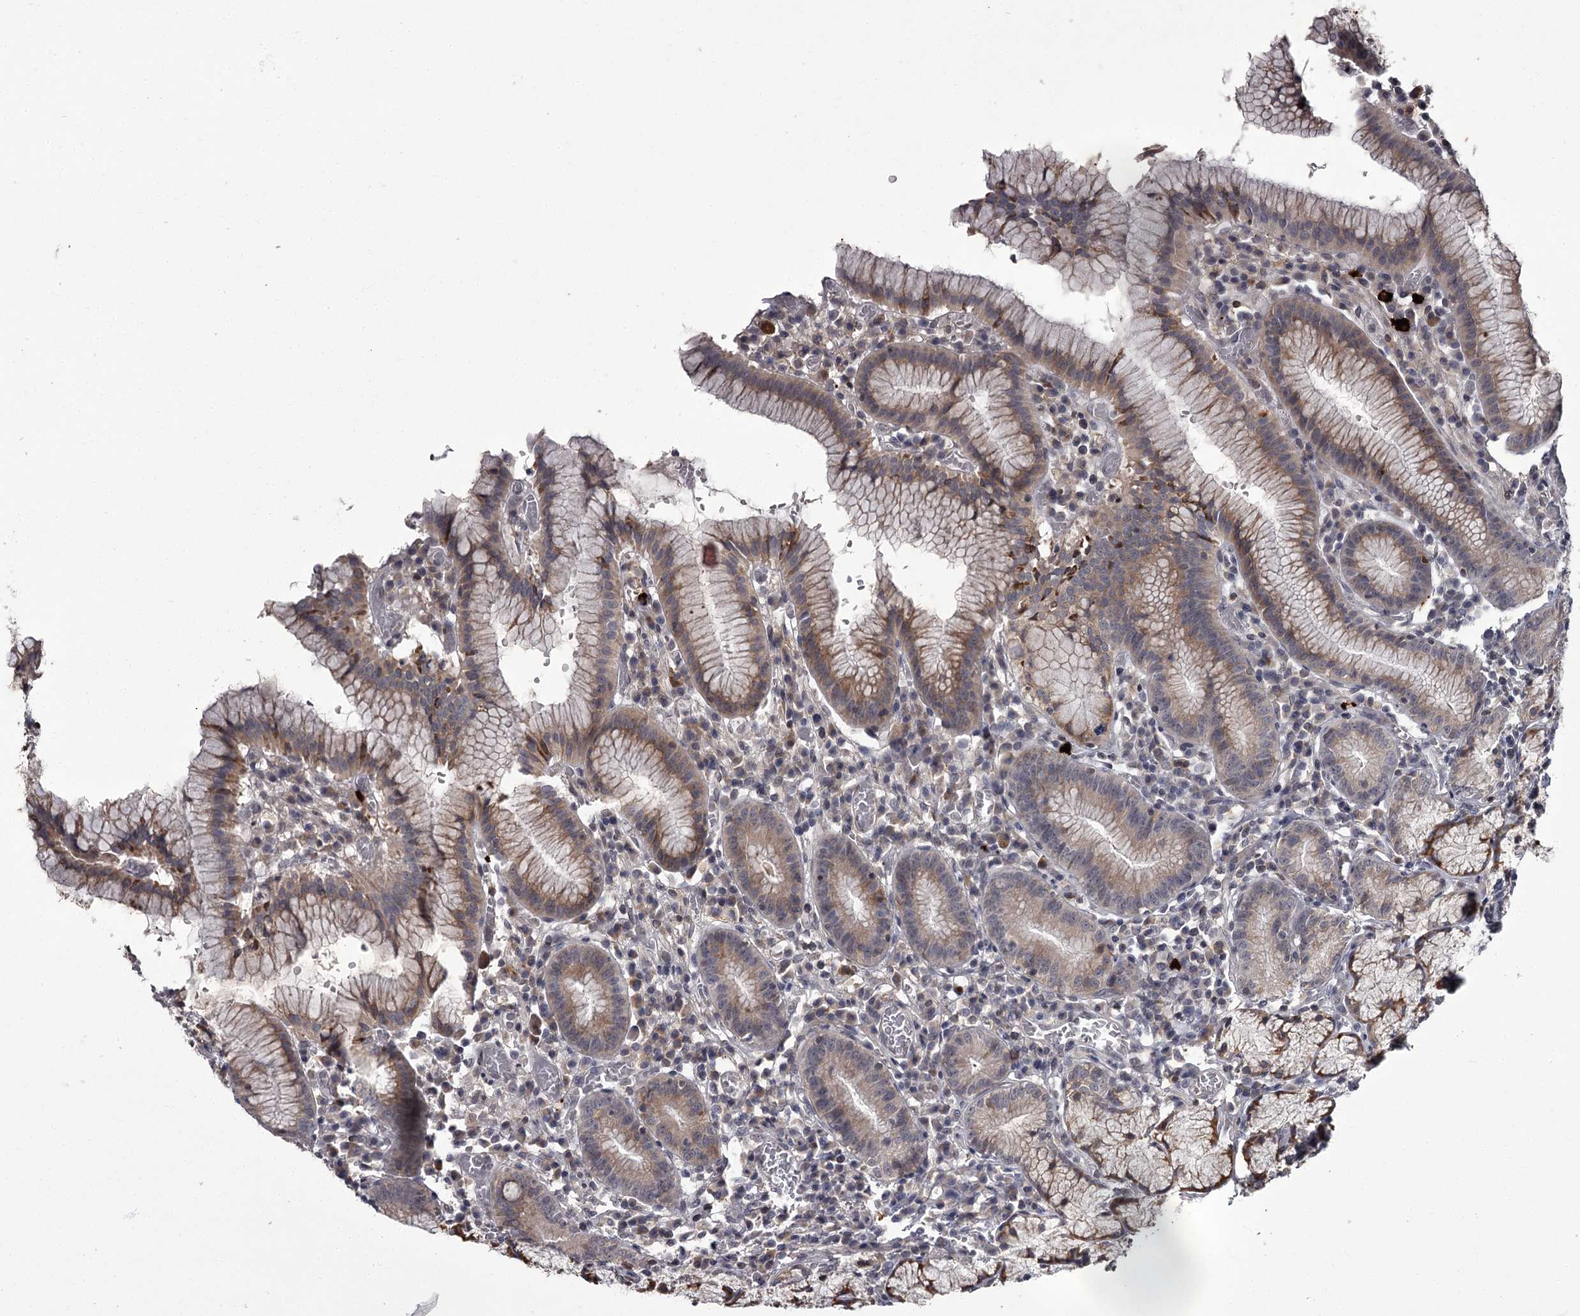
{"staining": {"intensity": "moderate", "quantity": ">75%", "location": "cytoplasmic/membranous"}, "tissue": "stomach", "cell_type": "Glandular cells", "image_type": "normal", "snomed": [{"axis": "morphology", "description": "Normal tissue, NOS"}, {"axis": "topography", "description": "Stomach"}], "caption": "Immunohistochemistry (IHC) of unremarkable stomach demonstrates medium levels of moderate cytoplasmic/membranous positivity in approximately >75% of glandular cells.", "gene": "CCDC92", "patient": {"sex": "male", "age": 55}}